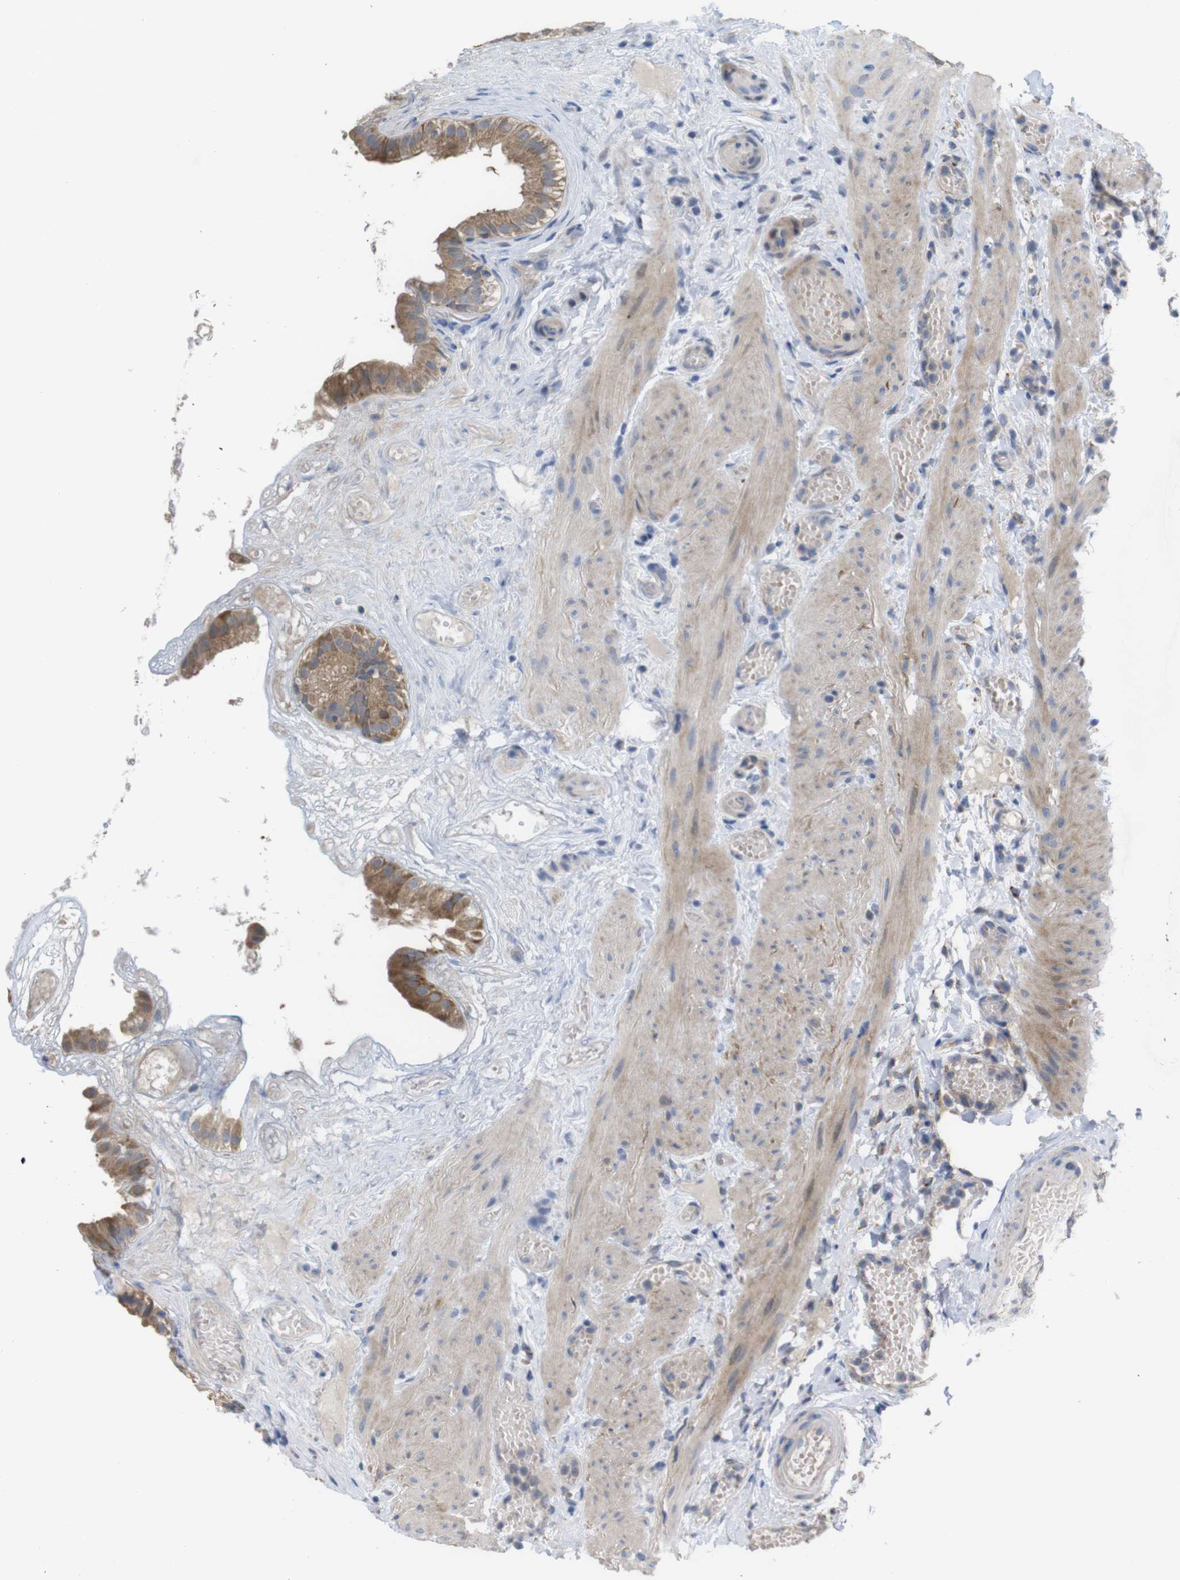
{"staining": {"intensity": "moderate", "quantity": ">75%", "location": "cytoplasmic/membranous"}, "tissue": "gallbladder", "cell_type": "Glandular cells", "image_type": "normal", "snomed": [{"axis": "morphology", "description": "Normal tissue, NOS"}, {"axis": "topography", "description": "Gallbladder"}], "caption": "Protein expression by immunohistochemistry (IHC) shows moderate cytoplasmic/membranous staining in about >75% of glandular cells in benign gallbladder.", "gene": "PTPRR", "patient": {"sex": "female", "age": 26}}